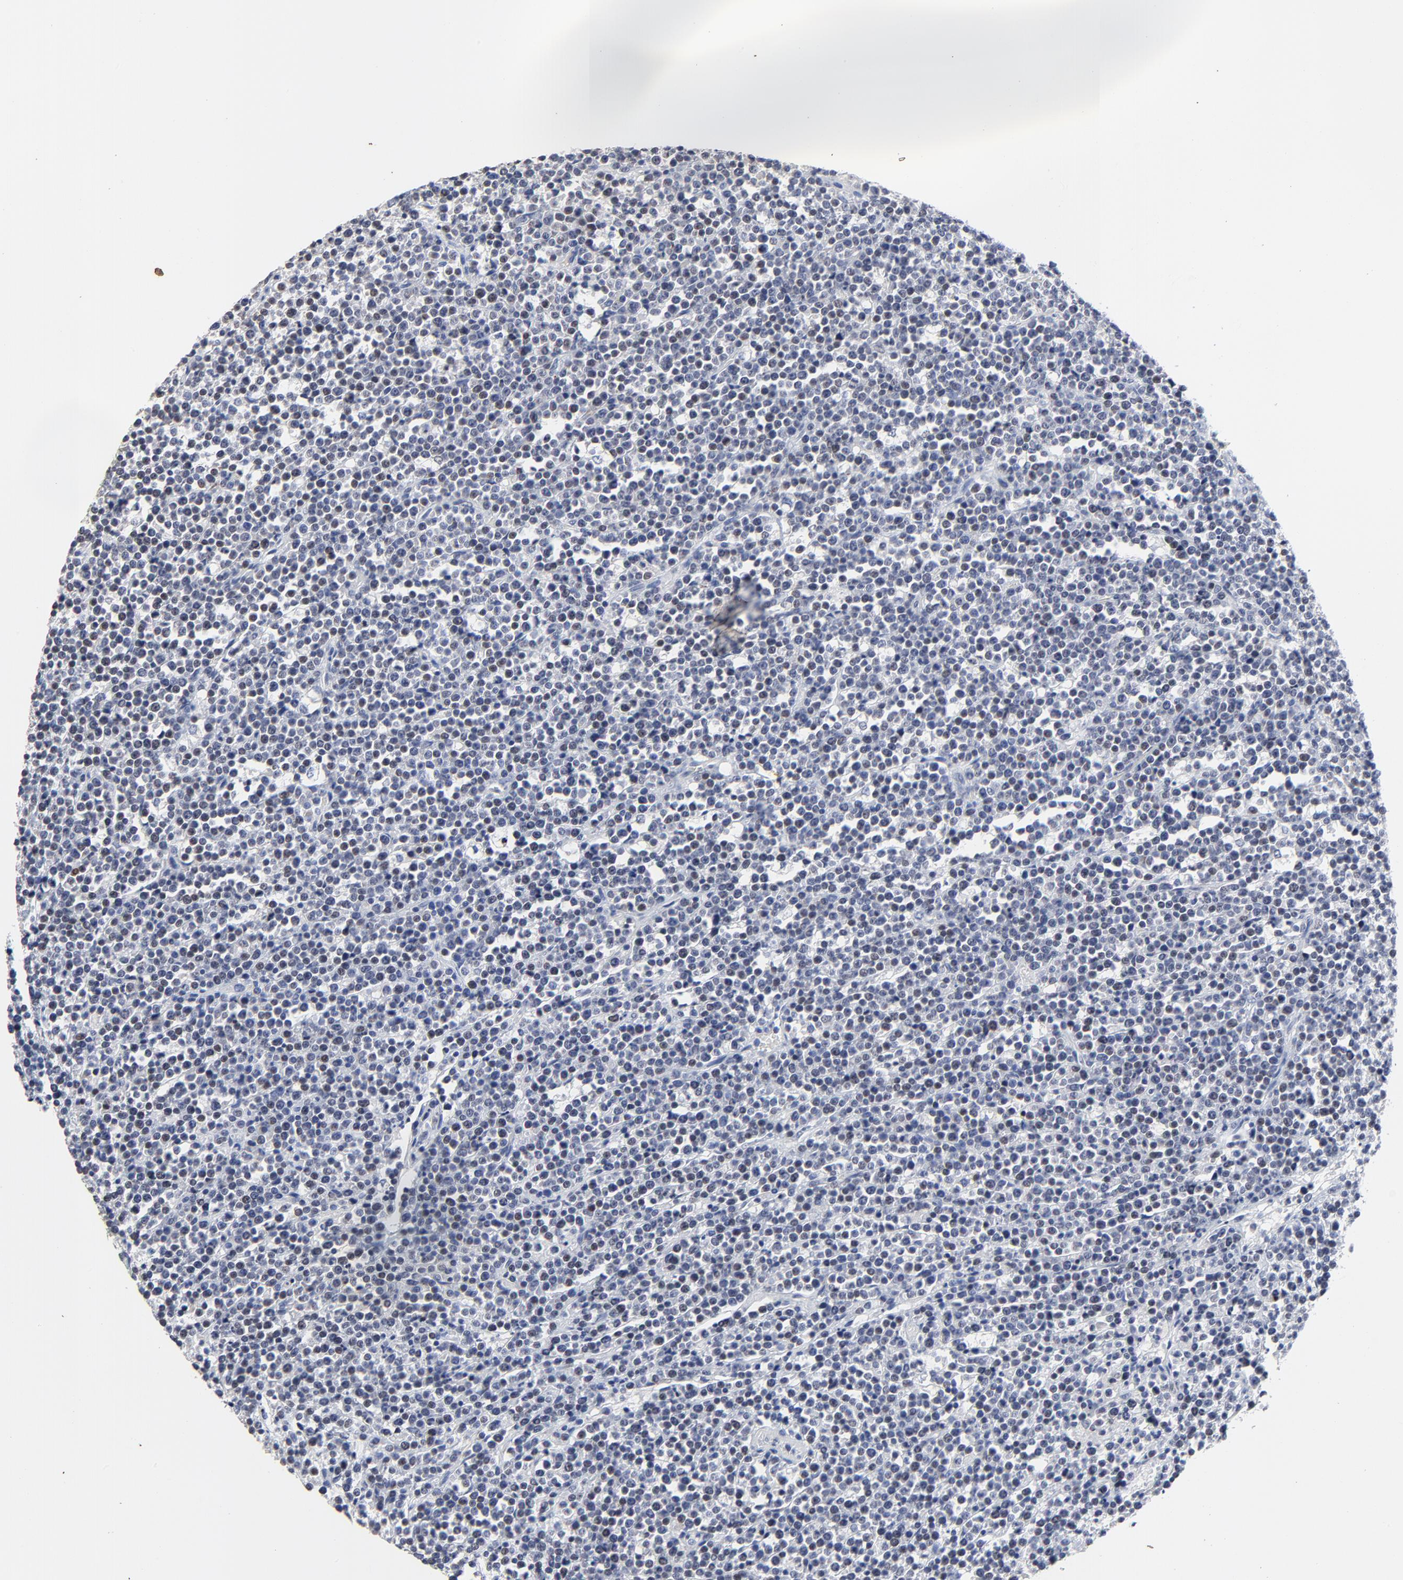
{"staining": {"intensity": "weak", "quantity": "<25%", "location": "nuclear"}, "tissue": "lymphoma", "cell_type": "Tumor cells", "image_type": "cancer", "snomed": [{"axis": "morphology", "description": "Malignant lymphoma, non-Hodgkin's type, High grade"}, {"axis": "topography", "description": "Ovary"}], "caption": "This is a photomicrograph of IHC staining of lymphoma, which shows no staining in tumor cells.", "gene": "LNX1", "patient": {"sex": "female", "age": 56}}